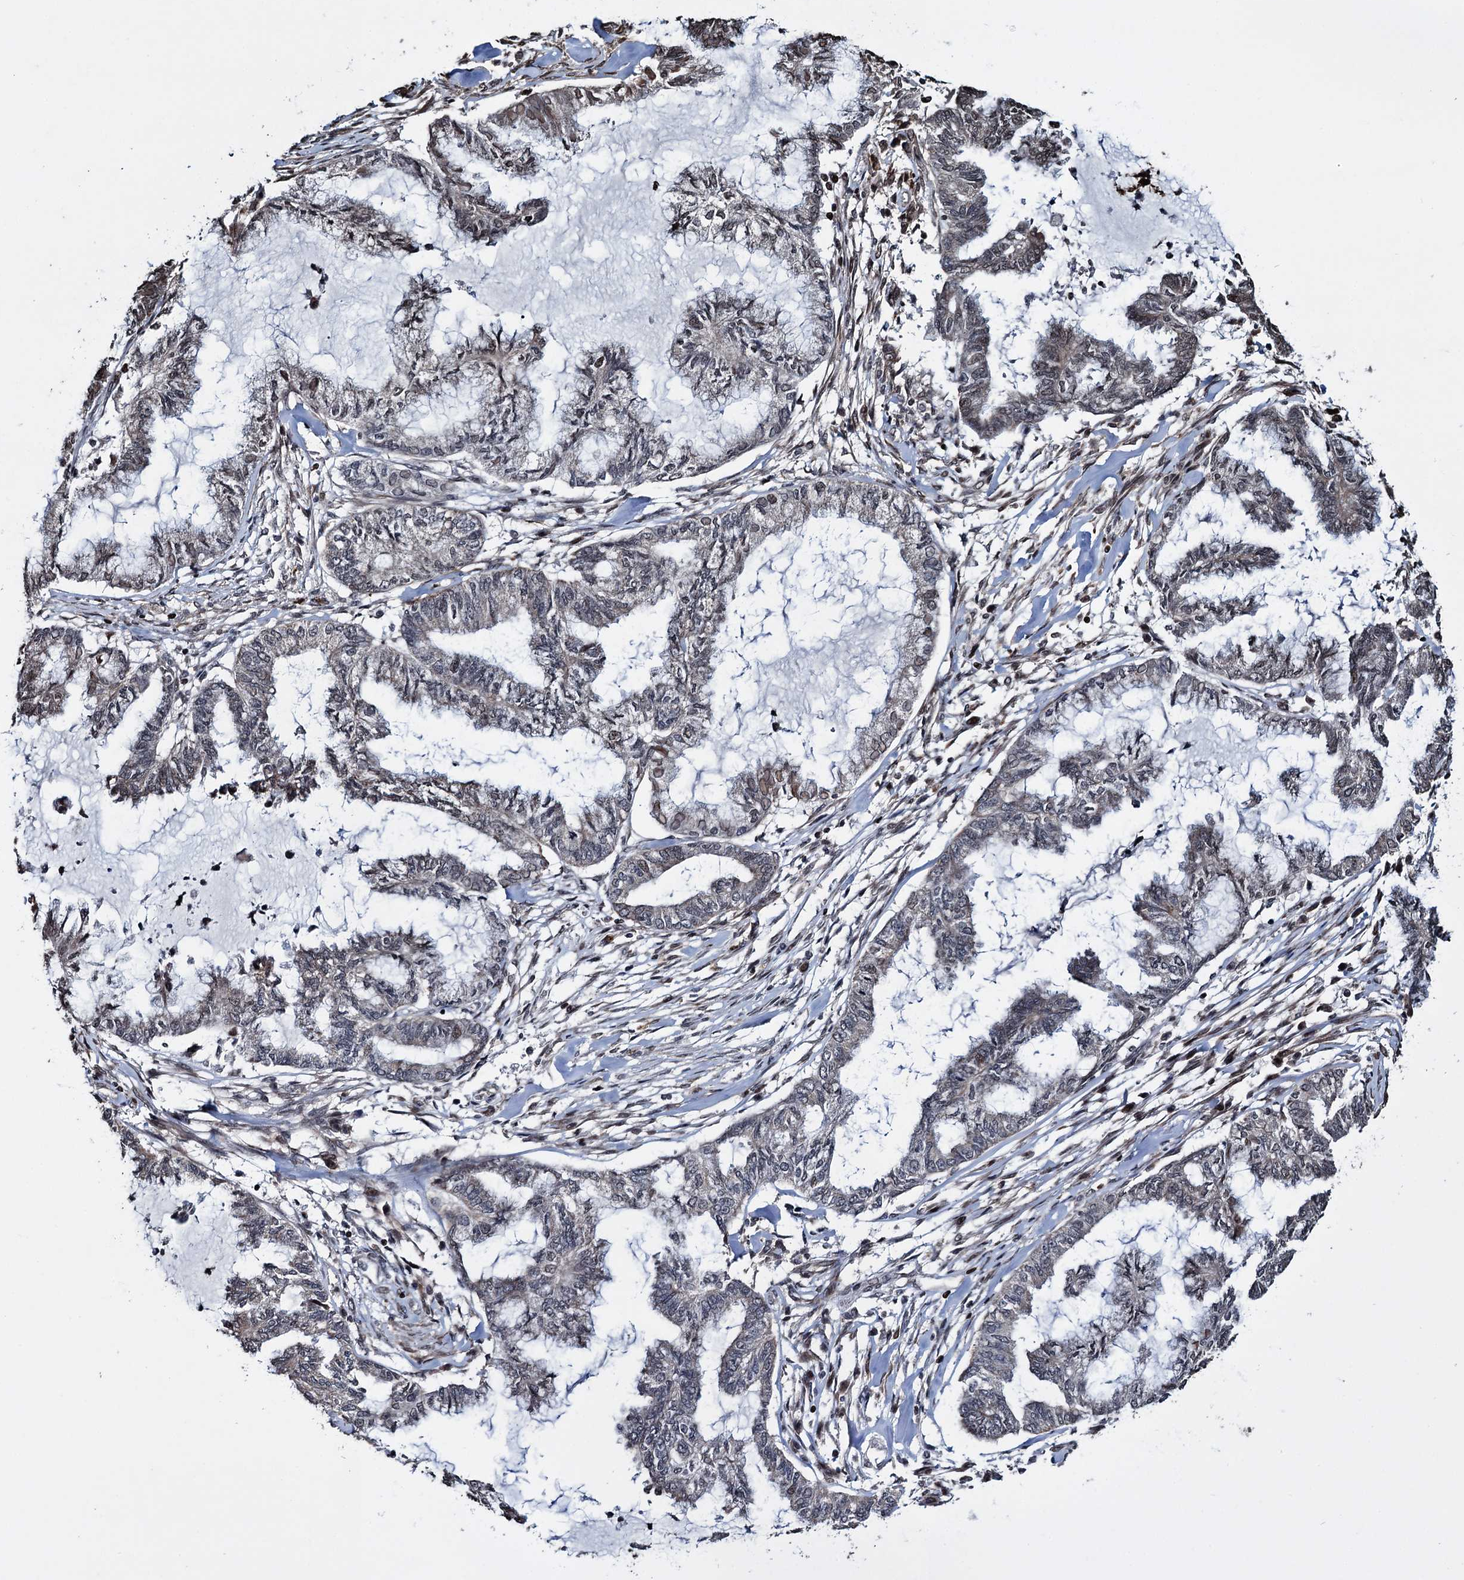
{"staining": {"intensity": "weak", "quantity": "<25%", "location": "cytoplasmic/membranous"}, "tissue": "endometrial cancer", "cell_type": "Tumor cells", "image_type": "cancer", "snomed": [{"axis": "morphology", "description": "Adenocarcinoma, NOS"}, {"axis": "topography", "description": "Endometrium"}], "caption": "DAB immunohistochemical staining of endometrial adenocarcinoma displays no significant staining in tumor cells. (DAB (3,3'-diaminobenzidine) IHC with hematoxylin counter stain).", "gene": "EYA4", "patient": {"sex": "female", "age": 86}}